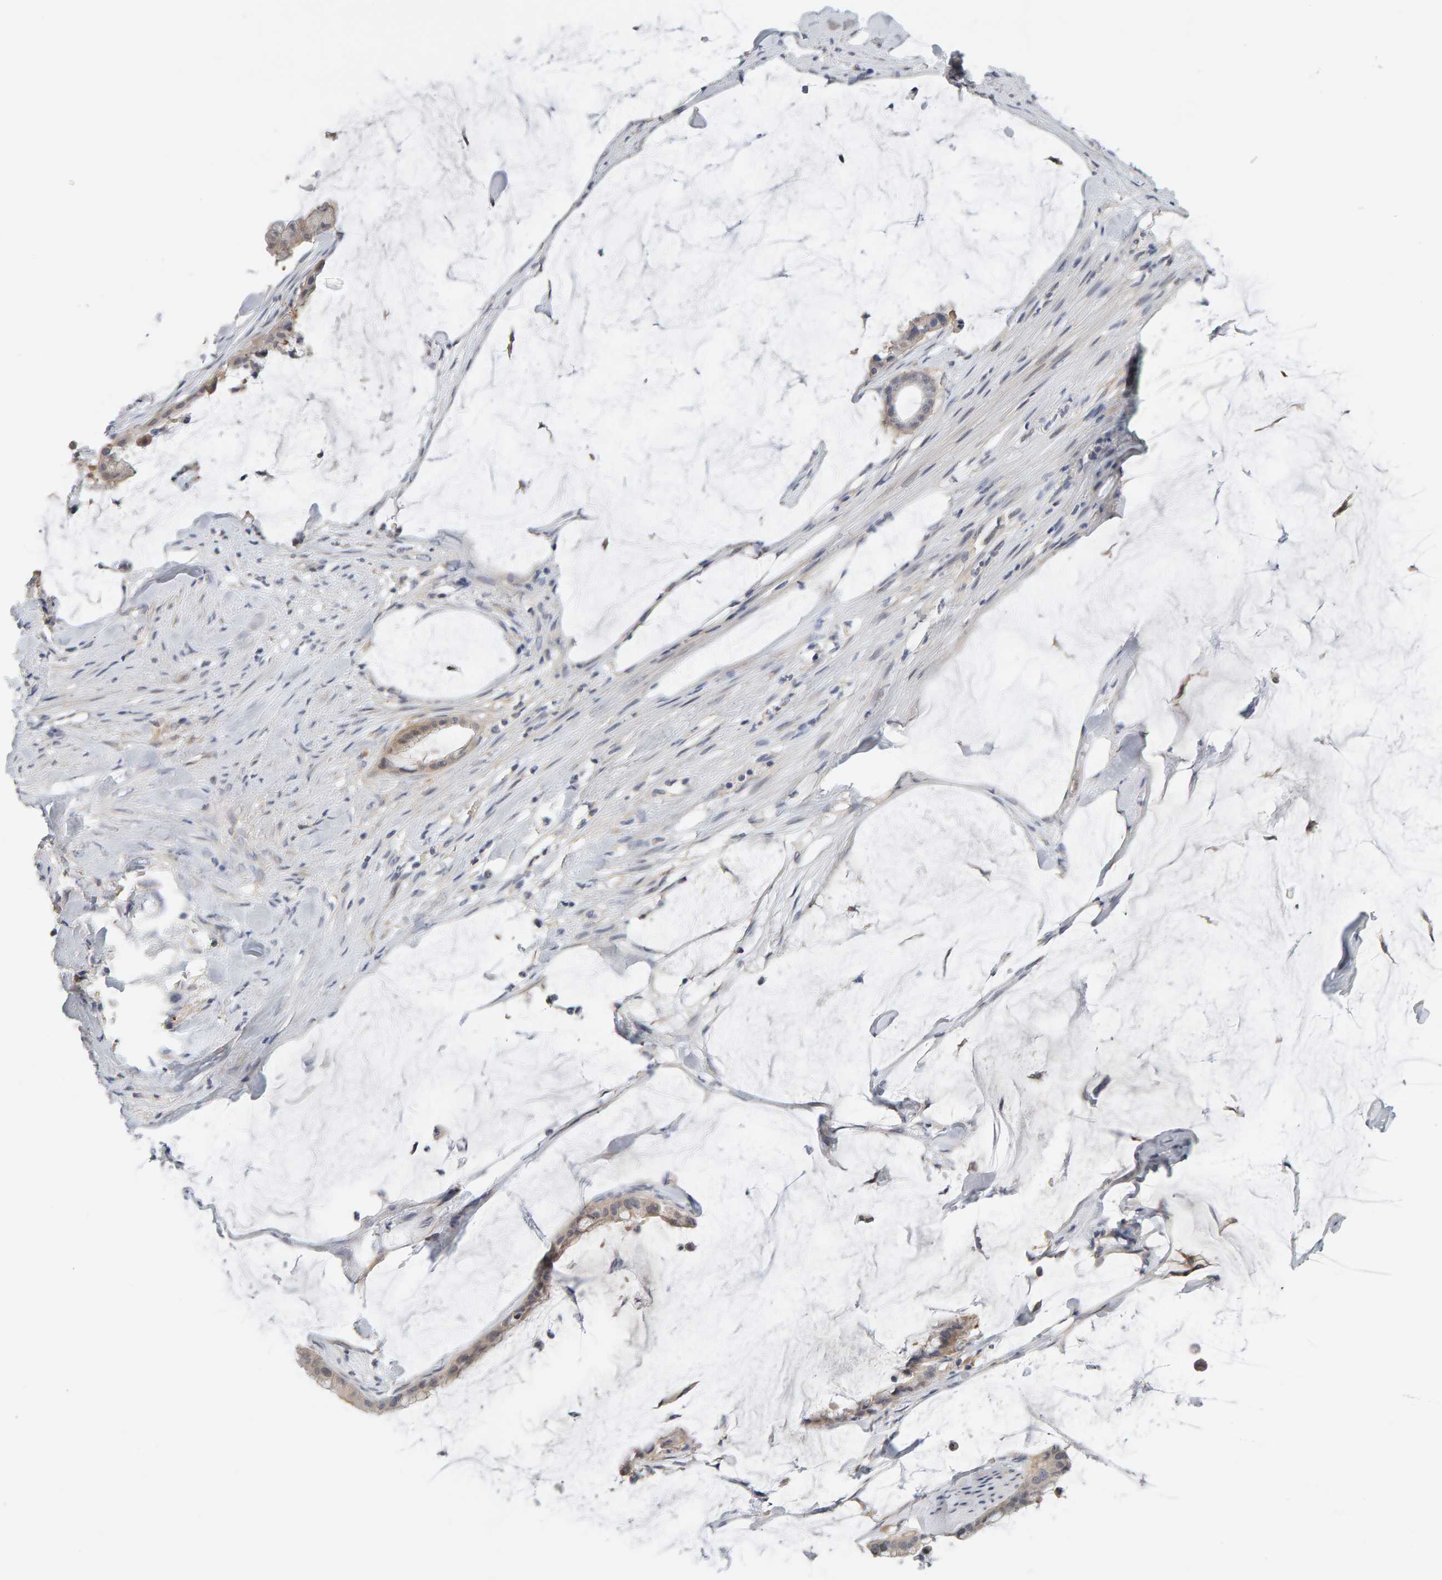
{"staining": {"intensity": "weak", "quantity": "<25%", "location": "cytoplasmic/membranous"}, "tissue": "pancreatic cancer", "cell_type": "Tumor cells", "image_type": "cancer", "snomed": [{"axis": "morphology", "description": "Adenocarcinoma, NOS"}, {"axis": "topography", "description": "Pancreas"}], "caption": "Photomicrograph shows no significant protein expression in tumor cells of adenocarcinoma (pancreatic).", "gene": "GFUS", "patient": {"sex": "male", "age": 41}}